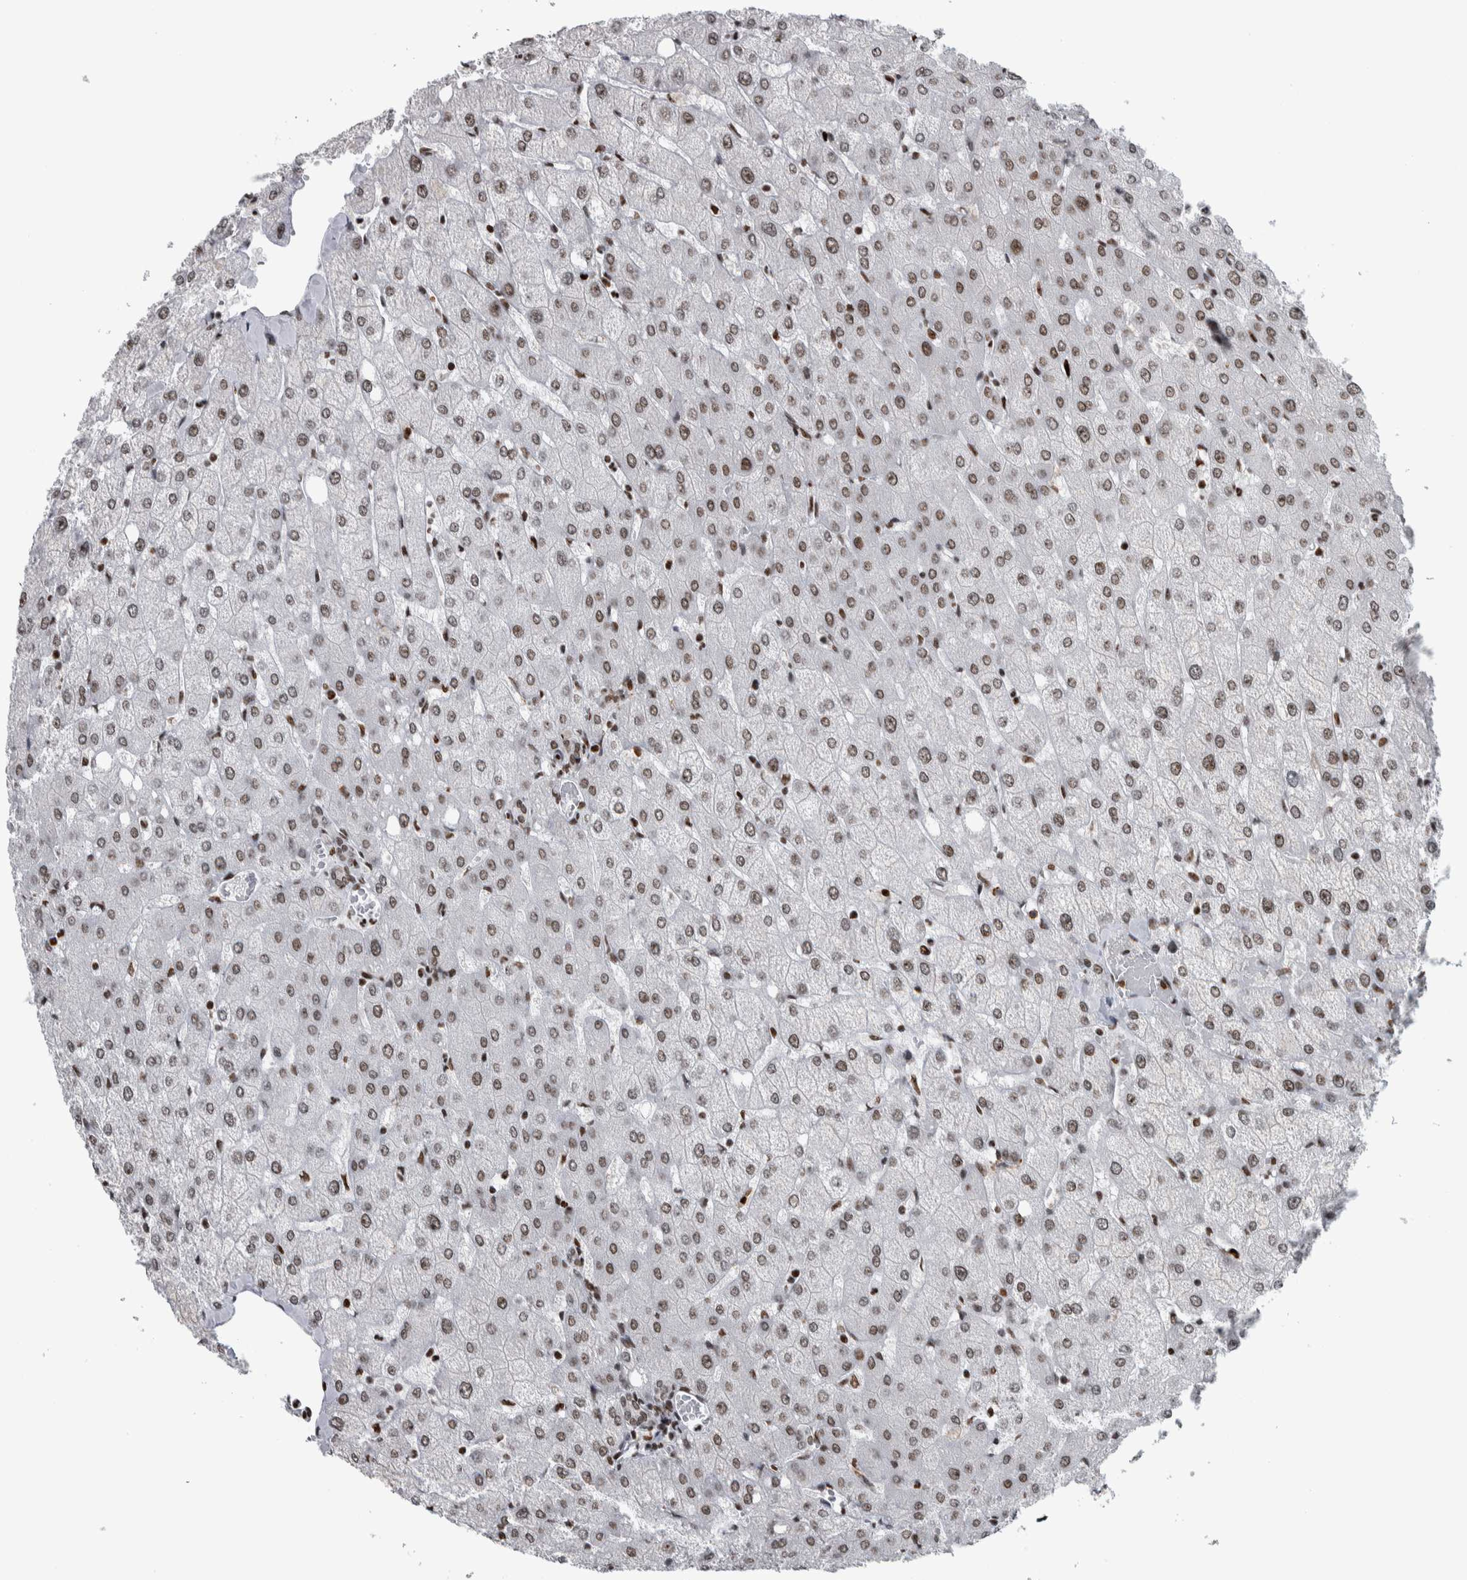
{"staining": {"intensity": "weak", "quantity": ">75%", "location": "nuclear"}, "tissue": "liver", "cell_type": "Cholangiocytes", "image_type": "normal", "snomed": [{"axis": "morphology", "description": "Normal tissue, NOS"}, {"axis": "topography", "description": "Liver"}], "caption": "Weak nuclear staining for a protein is seen in approximately >75% of cholangiocytes of benign liver using IHC.", "gene": "TOP2B", "patient": {"sex": "female", "age": 54}}